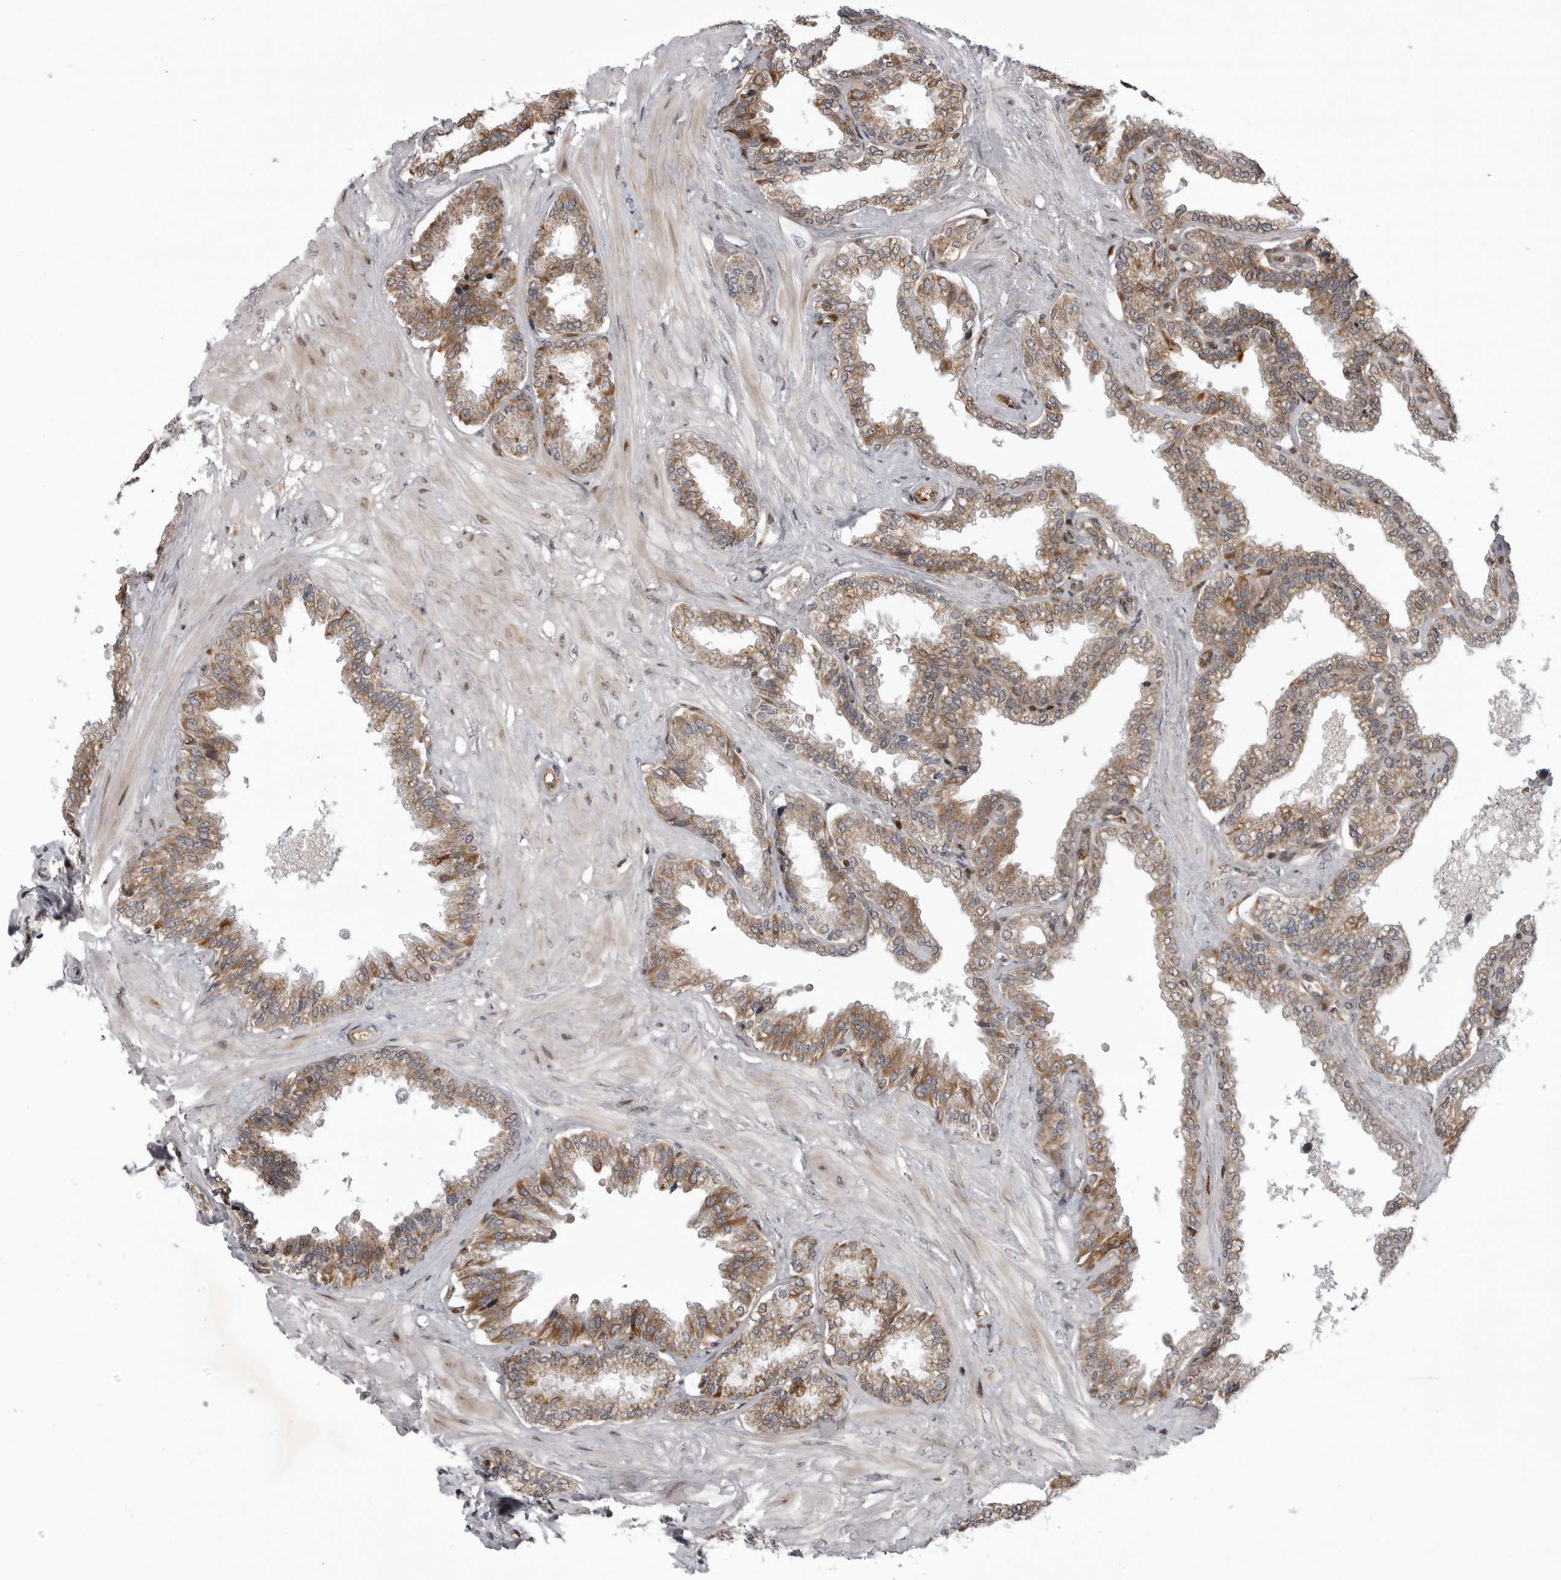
{"staining": {"intensity": "moderate", "quantity": ">75%", "location": "cytoplasmic/membranous"}, "tissue": "seminal vesicle", "cell_type": "Glandular cells", "image_type": "normal", "snomed": [{"axis": "morphology", "description": "Normal tissue, NOS"}, {"axis": "topography", "description": "Seminal veicle"}], "caption": "Moderate cytoplasmic/membranous protein positivity is appreciated in about >75% of glandular cells in seminal vesicle. Using DAB (brown) and hematoxylin (blue) stains, captured at high magnification using brightfield microscopy.", "gene": "ABL1", "patient": {"sex": "male", "age": 46}}